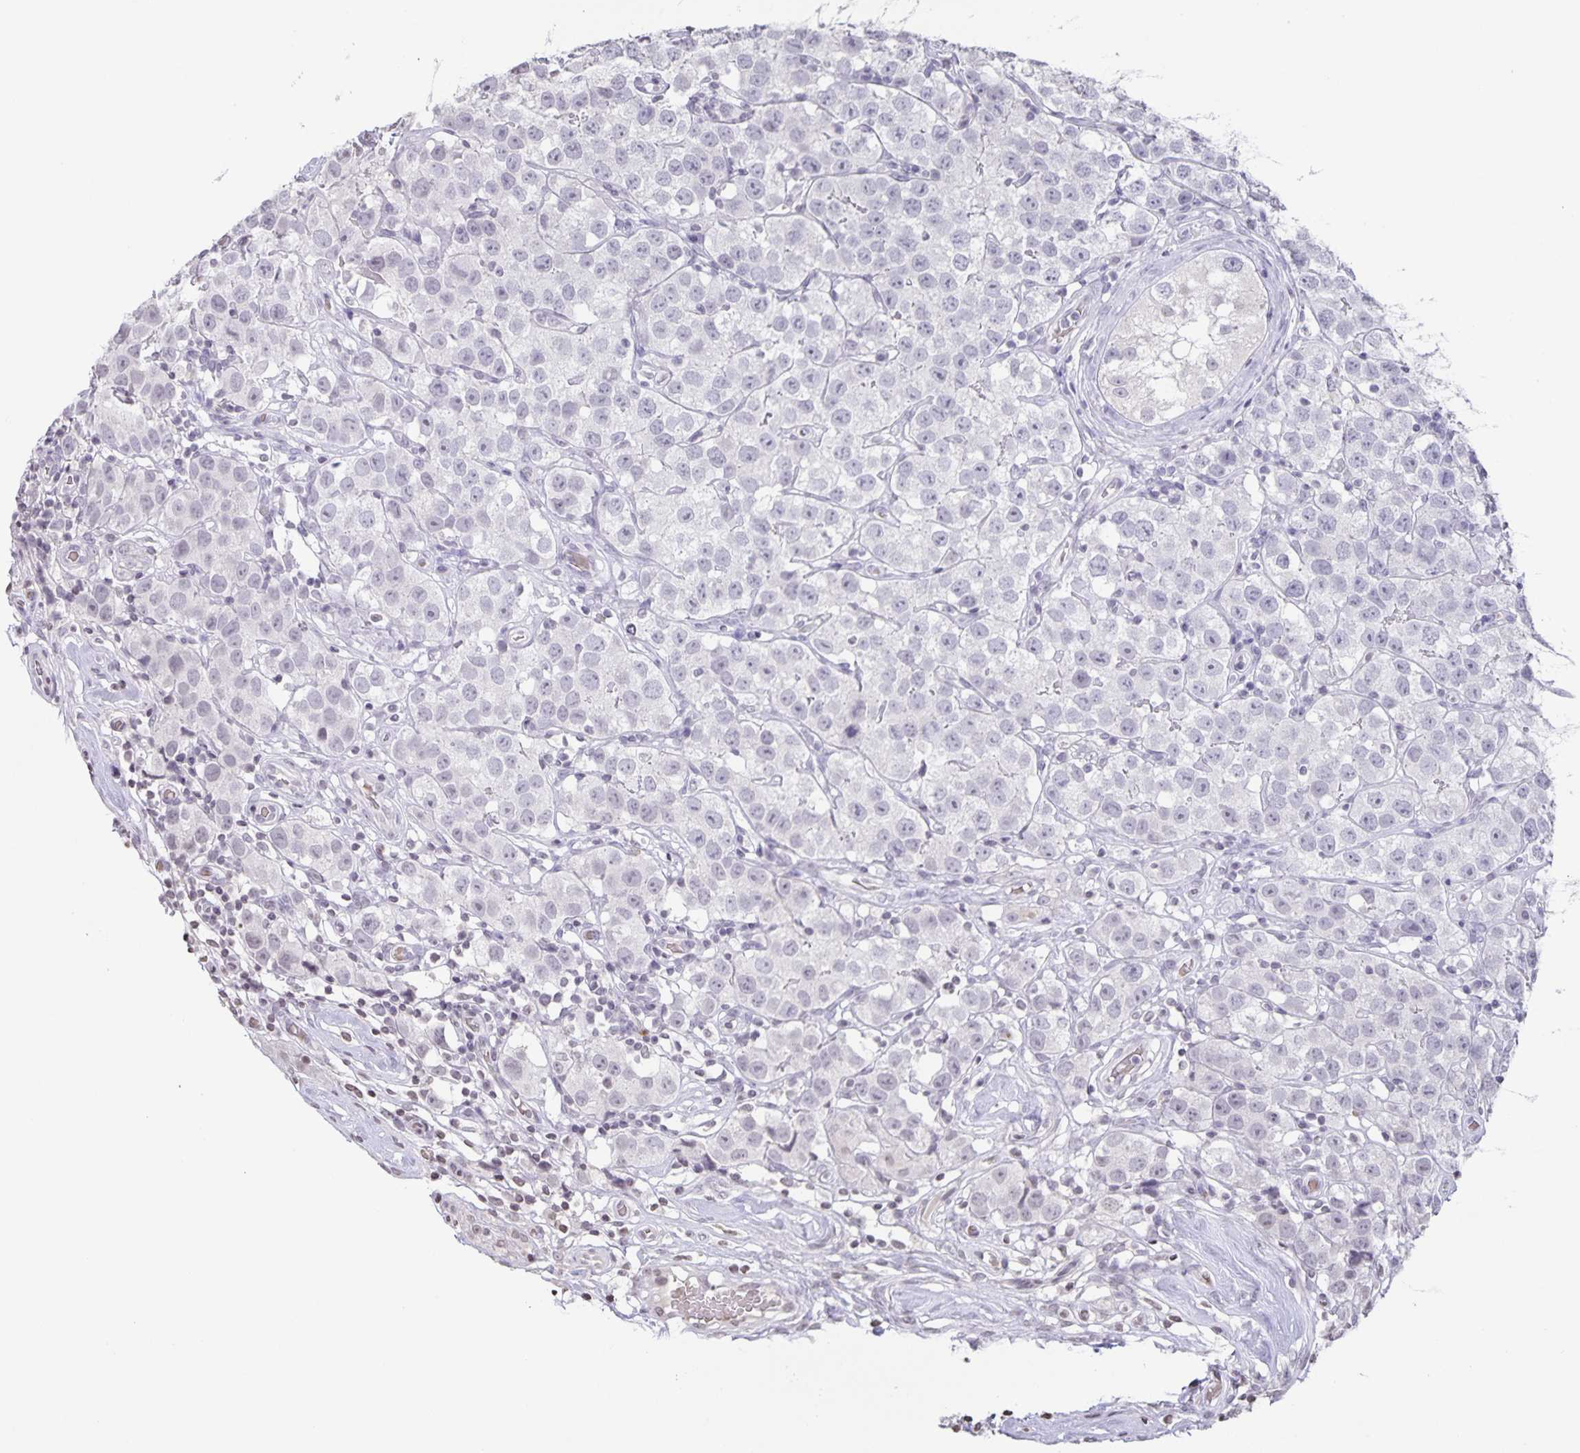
{"staining": {"intensity": "negative", "quantity": "none", "location": "none"}, "tissue": "testis cancer", "cell_type": "Tumor cells", "image_type": "cancer", "snomed": [{"axis": "morphology", "description": "Seminoma, NOS"}, {"axis": "topography", "description": "Testis"}], "caption": "A high-resolution image shows immunohistochemistry staining of seminoma (testis), which demonstrates no significant staining in tumor cells.", "gene": "AQP4", "patient": {"sex": "male", "age": 34}}